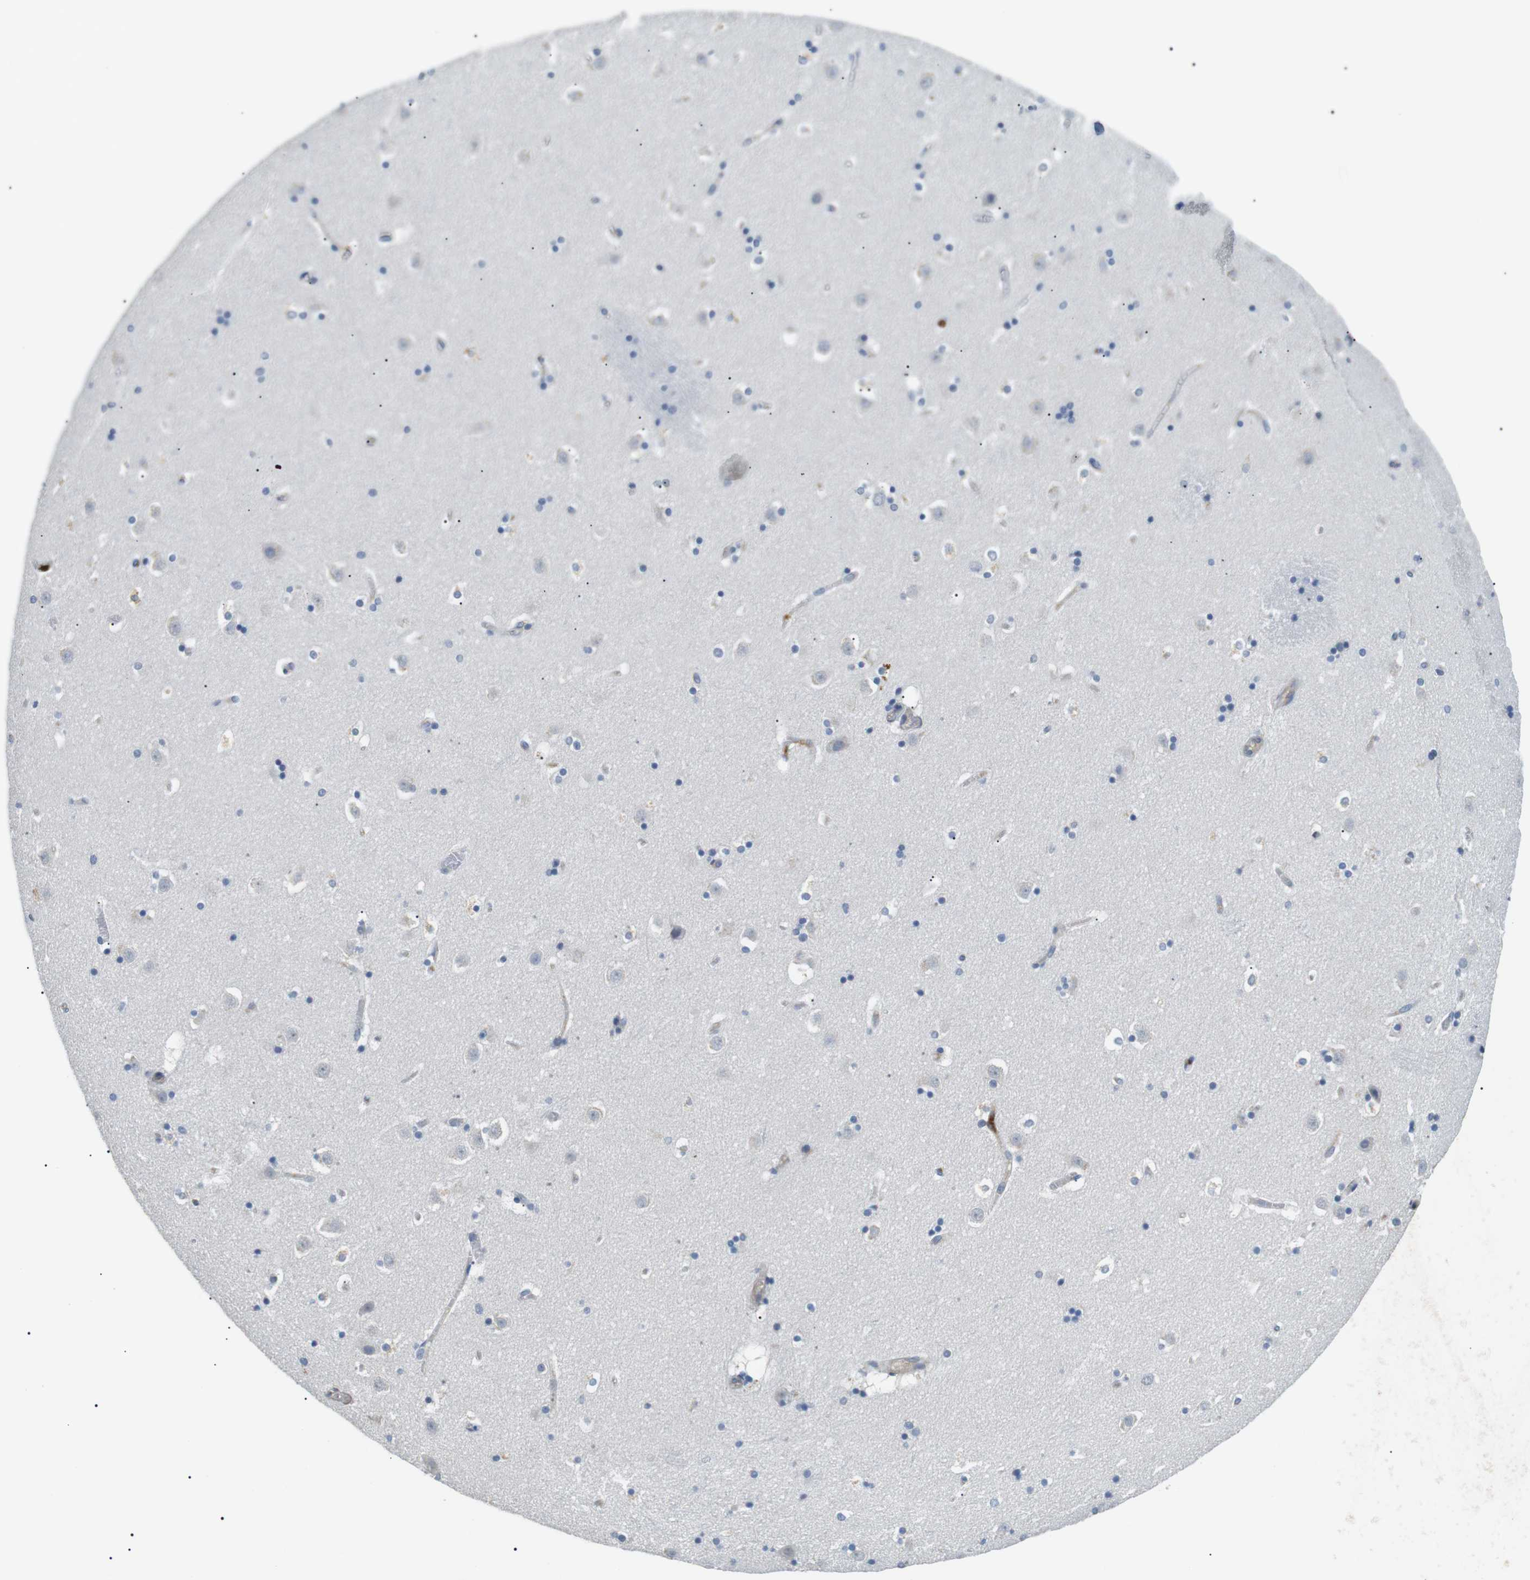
{"staining": {"intensity": "weak", "quantity": "<25%", "location": "cytoplasmic/membranous"}, "tissue": "caudate", "cell_type": "Glial cells", "image_type": "normal", "snomed": [{"axis": "morphology", "description": "Normal tissue, NOS"}, {"axis": "topography", "description": "Lateral ventricle wall"}], "caption": "This is a histopathology image of immunohistochemistry (IHC) staining of benign caudate, which shows no positivity in glial cells.", "gene": "GZMM", "patient": {"sex": "male", "age": 45}}